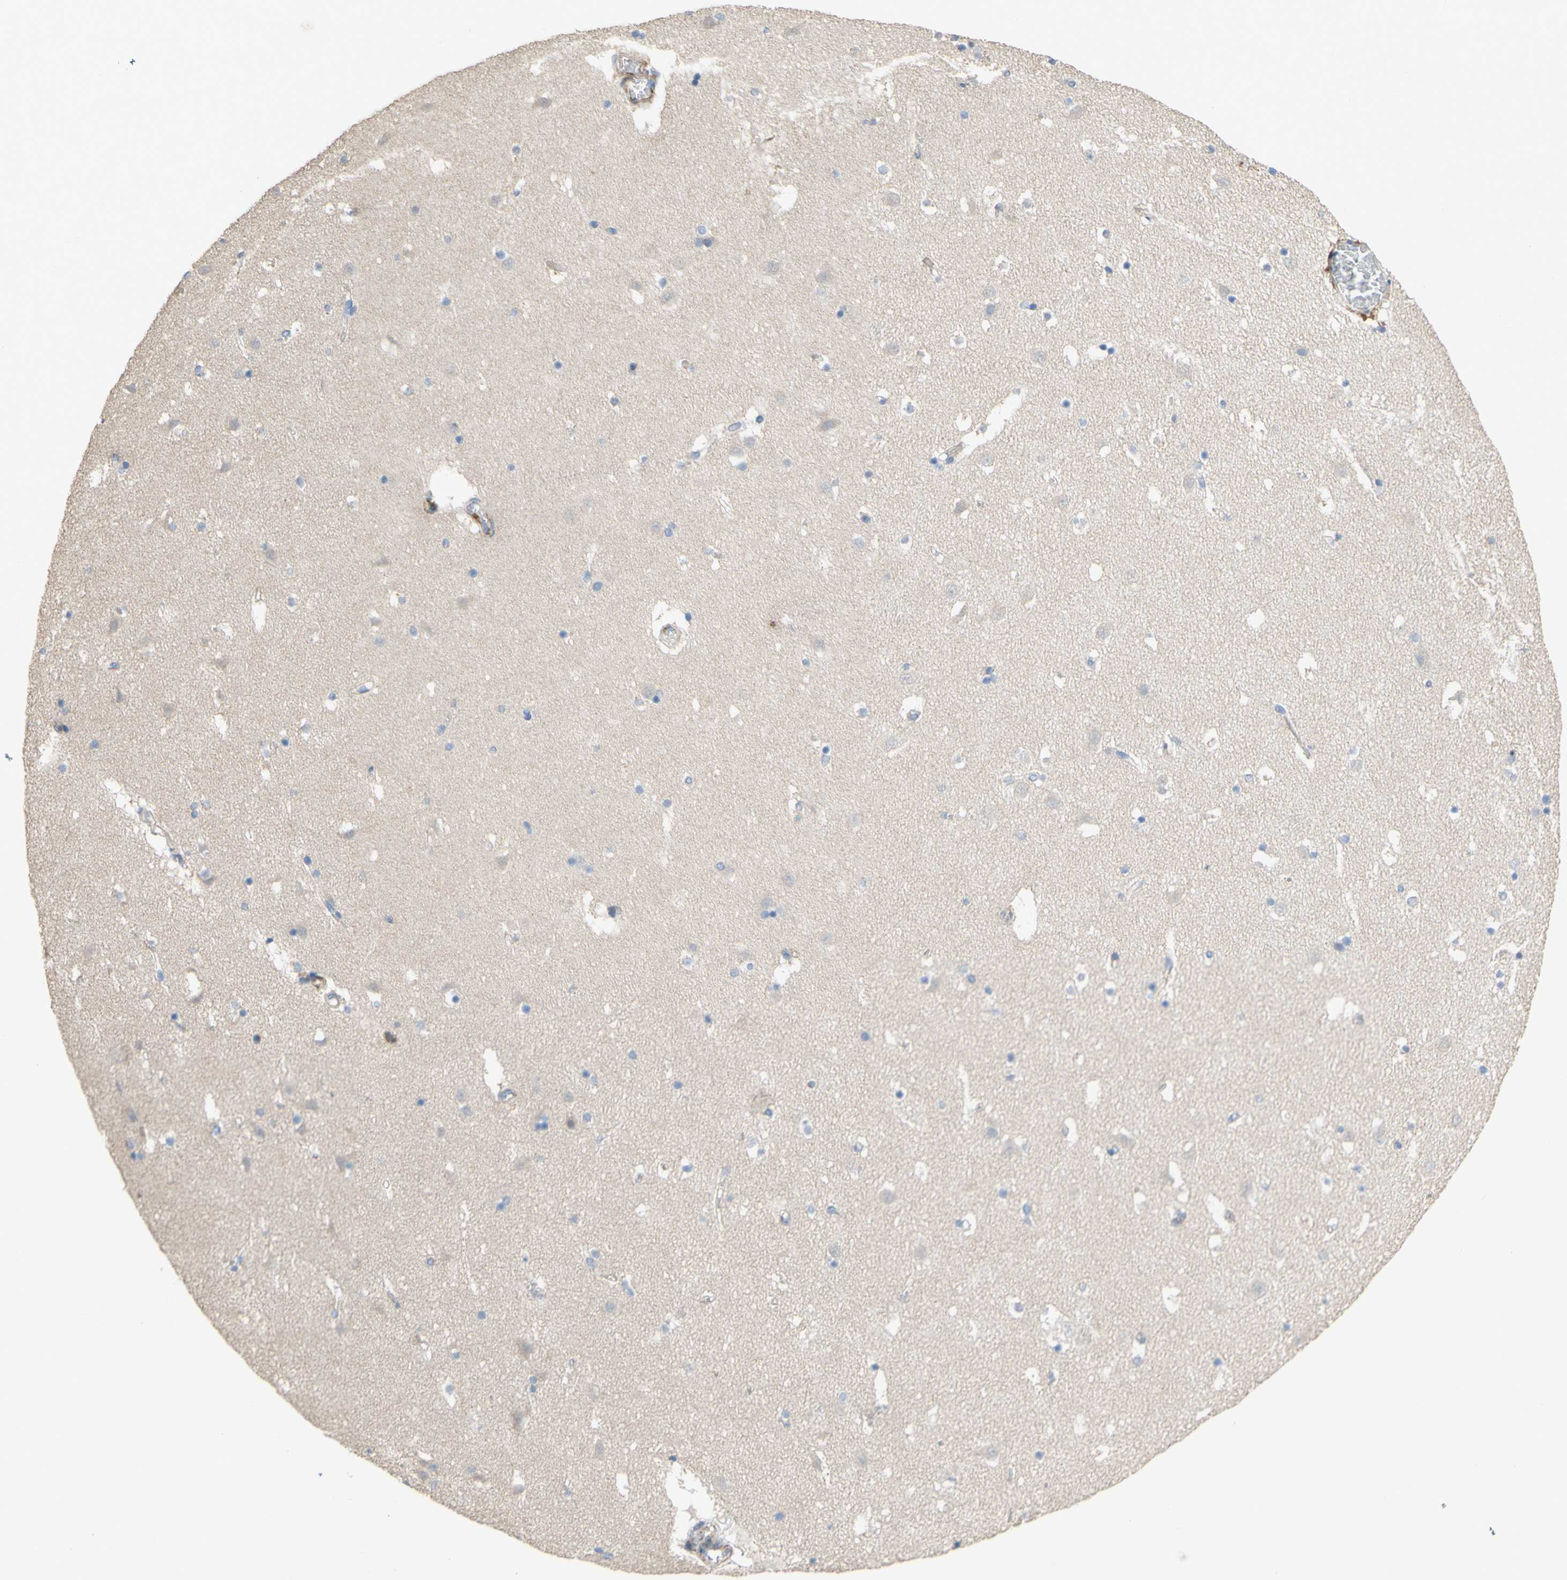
{"staining": {"intensity": "negative", "quantity": "none", "location": "none"}, "tissue": "caudate", "cell_type": "Glial cells", "image_type": "normal", "snomed": [{"axis": "morphology", "description": "Normal tissue, NOS"}, {"axis": "topography", "description": "Lateral ventricle wall"}], "caption": "DAB immunohistochemical staining of normal caudate reveals no significant staining in glial cells.", "gene": "CDCP1", "patient": {"sex": "male", "age": 45}}